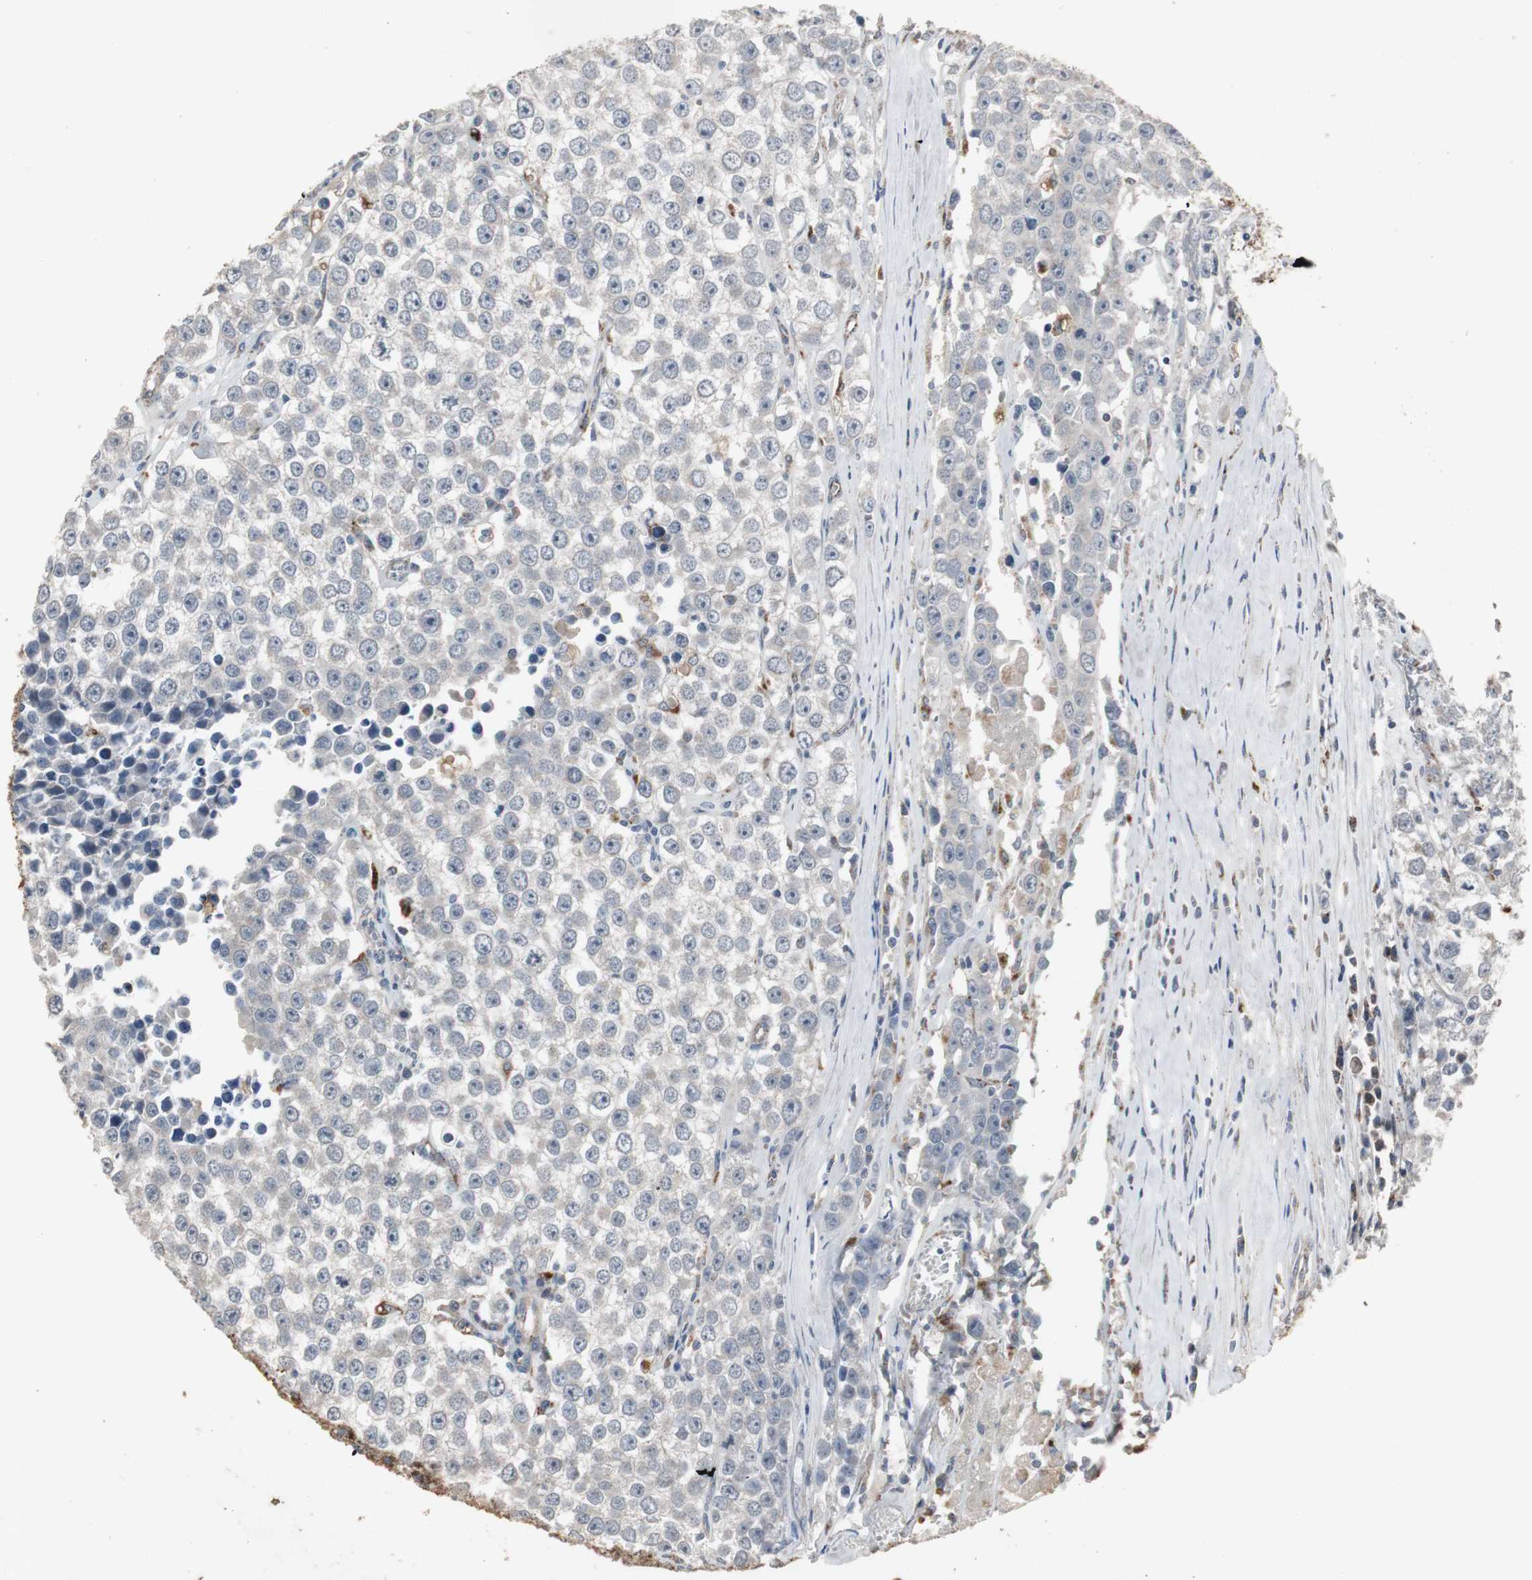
{"staining": {"intensity": "negative", "quantity": "none", "location": "none"}, "tissue": "testis cancer", "cell_type": "Tumor cells", "image_type": "cancer", "snomed": [{"axis": "morphology", "description": "Seminoma, NOS"}, {"axis": "morphology", "description": "Carcinoma, Embryonal, NOS"}, {"axis": "topography", "description": "Testis"}], "caption": "The IHC histopathology image has no significant positivity in tumor cells of testis cancer tissue. (Brightfield microscopy of DAB immunohistochemistry at high magnification).", "gene": "GBA1", "patient": {"sex": "male", "age": 52}}